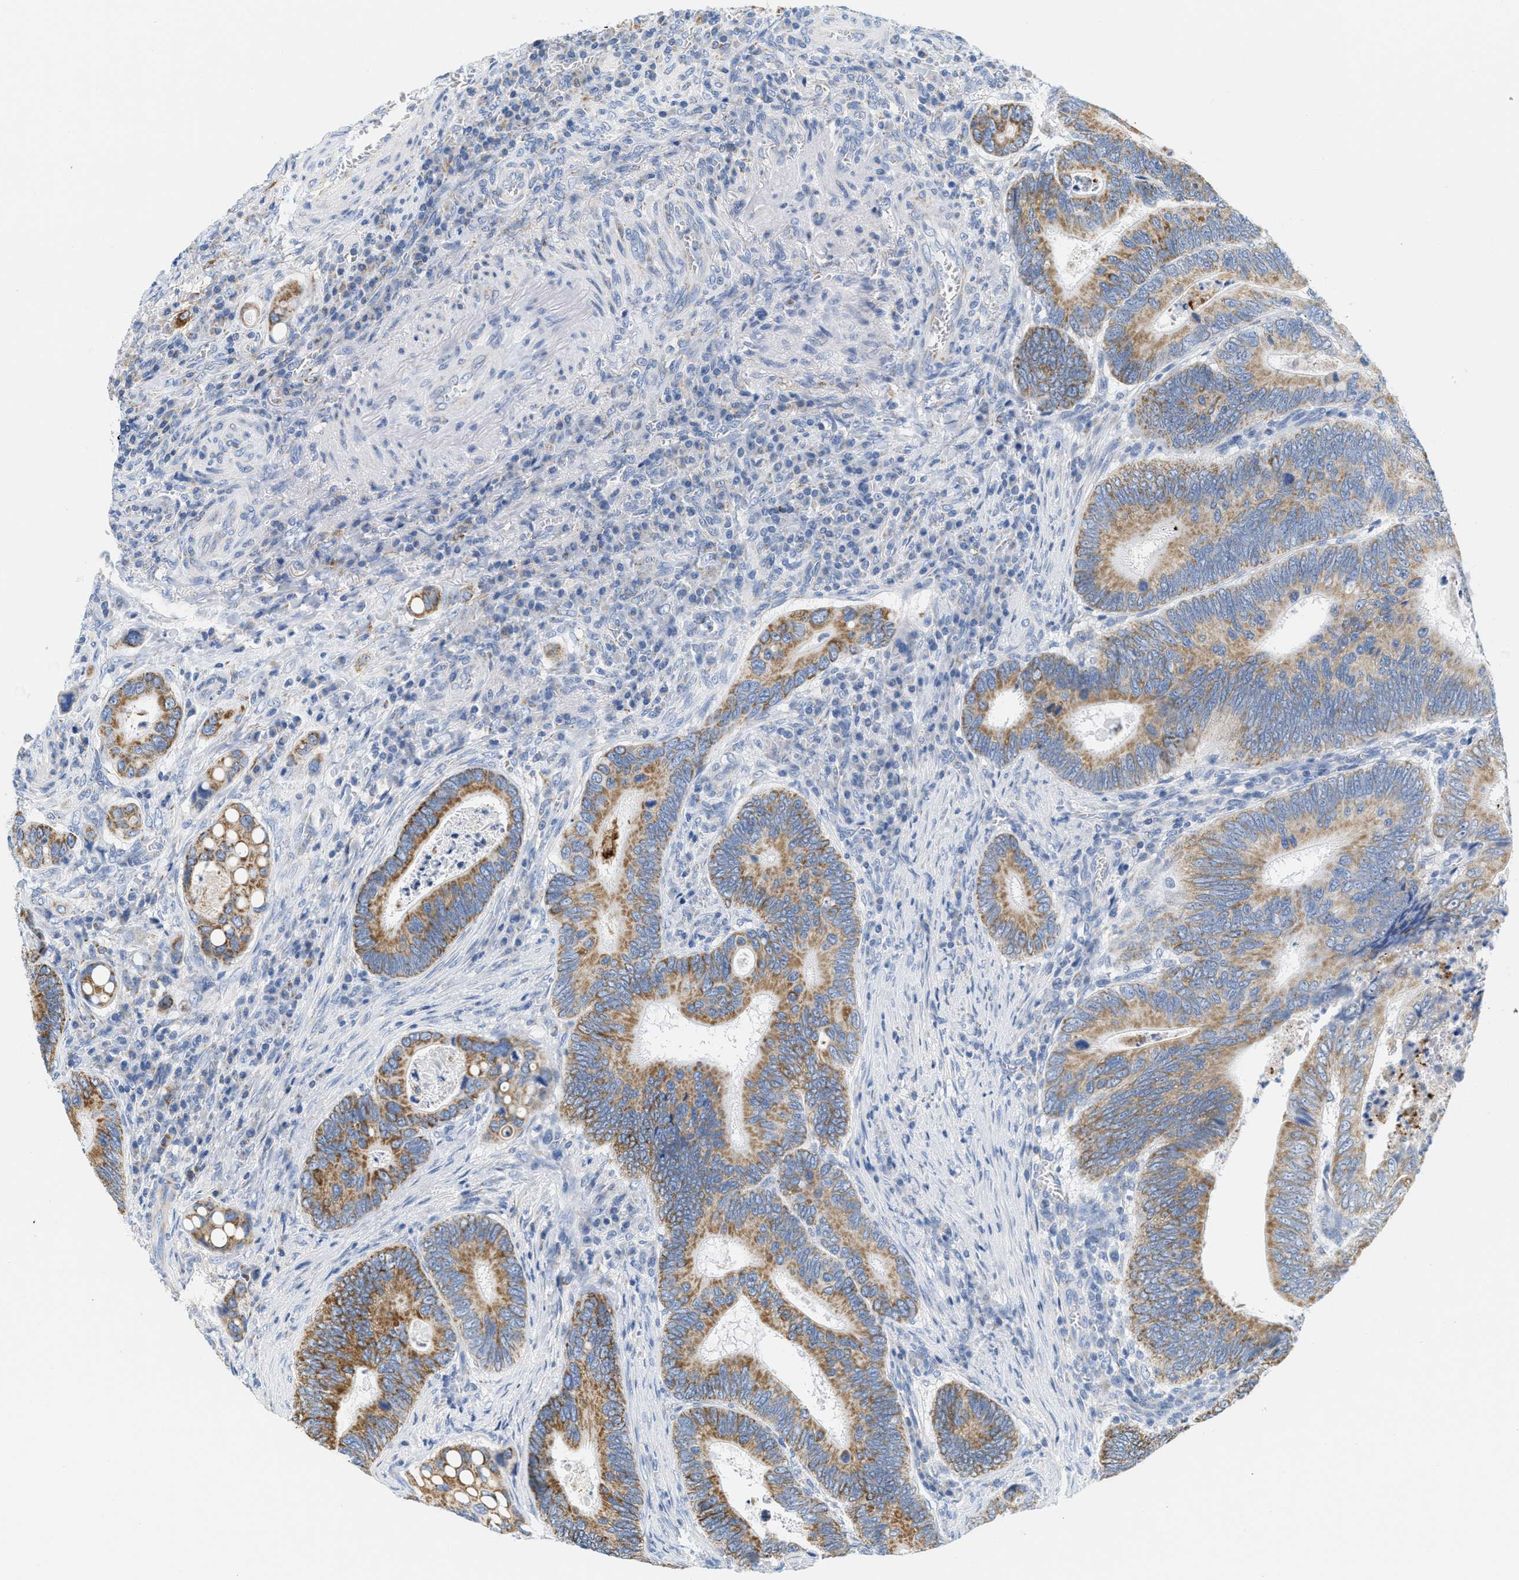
{"staining": {"intensity": "moderate", "quantity": ">75%", "location": "cytoplasmic/membranous"}, "tissue": "colorectal cancer", "cell_type": "Tumor cells", "image_type": "cancer", "snomed": [{"axis": "morphology", "description": "Inflammation, NOS"}, {"axis": "morphology", "description": "Adenocarcinoma, NOS"}, {"axis": "topography", "description": "Colon"}], "caption": "Protein staining shows moderate cytoplasmic/membranous staining in approximately >75% of tumor cells in colorectal adenocarcinoma.", "gene": "KCNJ5", "patient": {"sex": "male", "age": 72}}